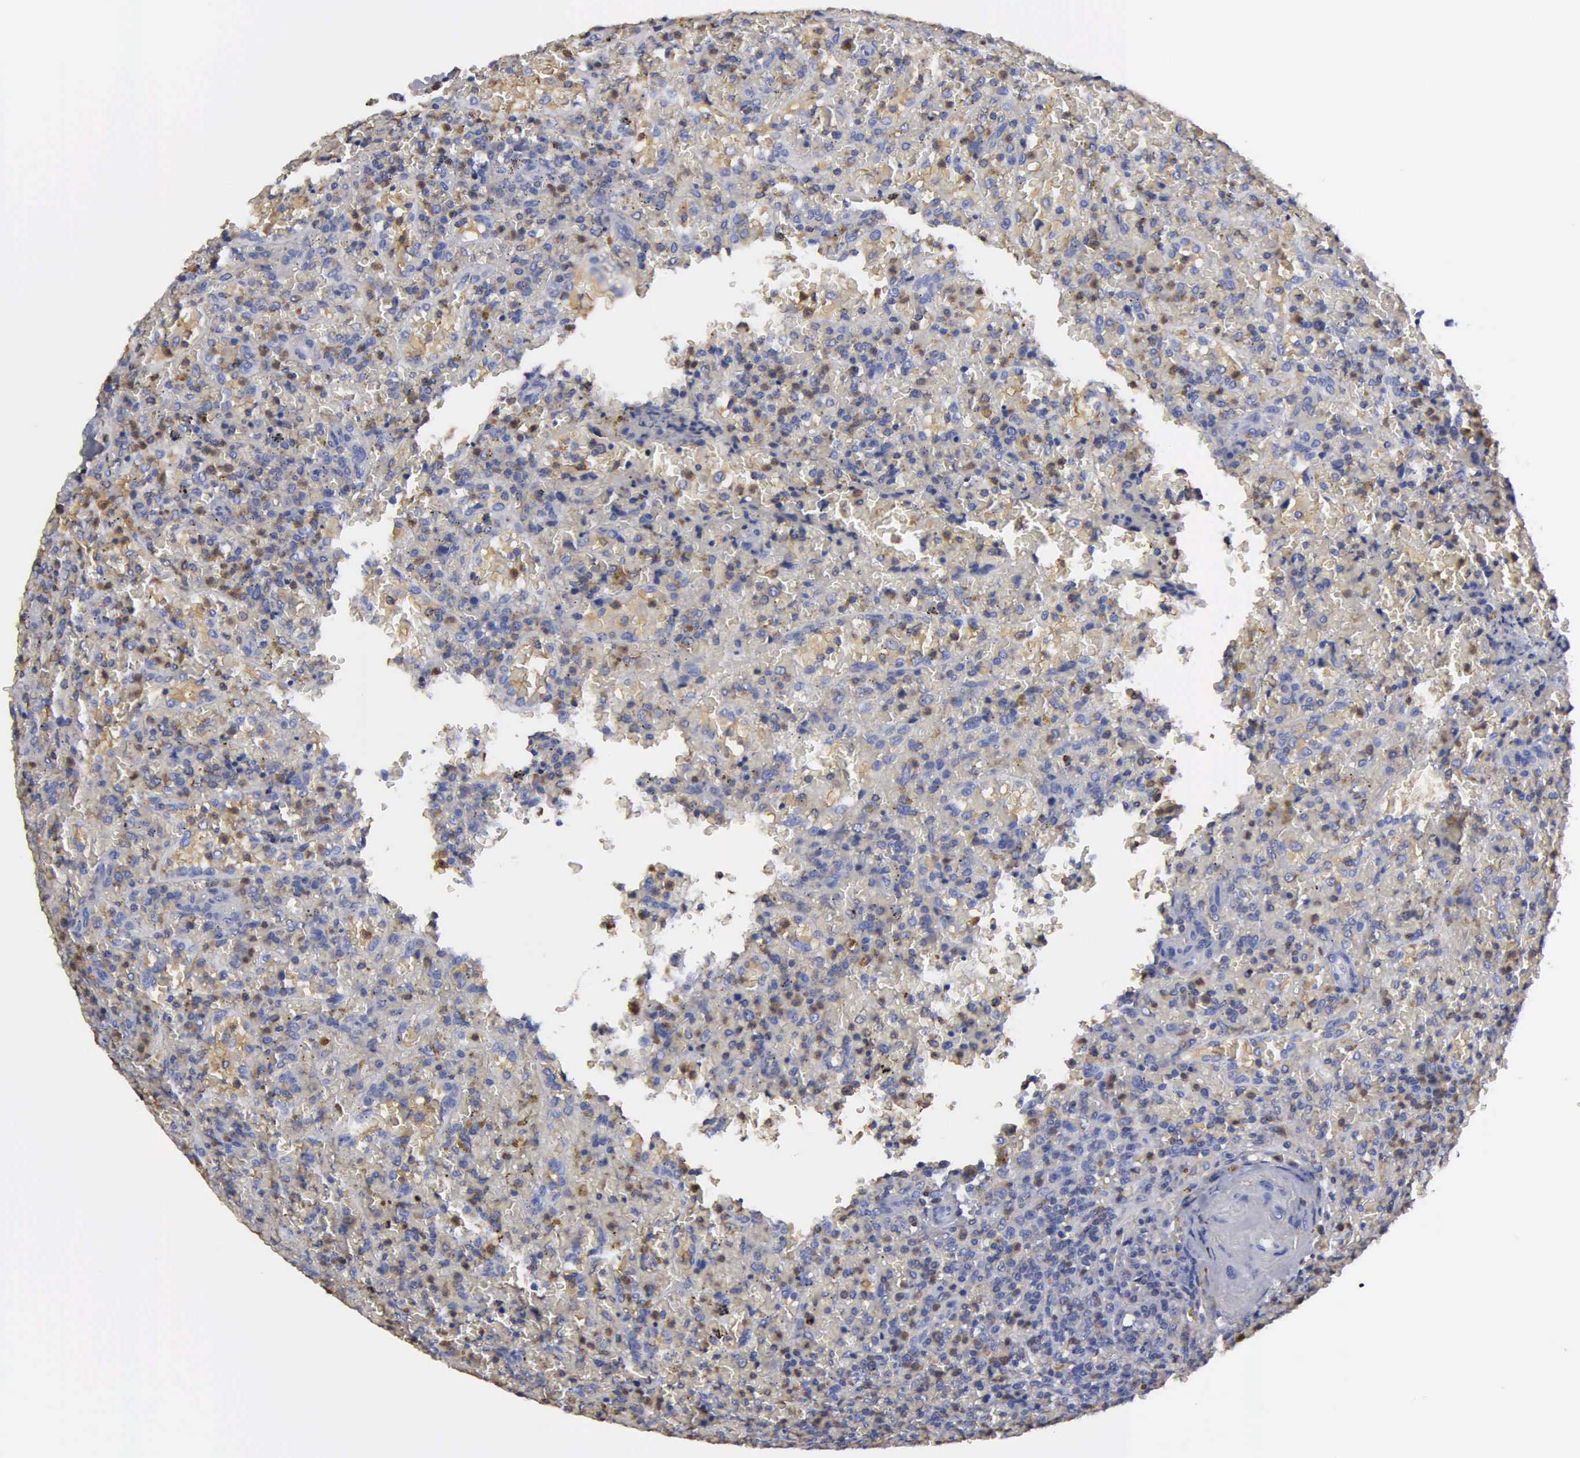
{"staining": {"intensity": "negative", "quantity": "none", "location": "none"}, "tissue": "lymphoma", "cell_type": "Tumor cells", "image_type": "cancer", "snomed": [{"axis": "morphology", "description": "Malignant lymphoma, non-Hodgkin's type, High grade"}, {"axis": "topography", "description": "Spleen"}, {"axis": "topography", "description": "Lymph node"}], "caption": "The immunohistochemistry (IHC) micrograph has no significant staining in tumor cells of lymphoma tissue.", "gene": "G6PD", "patient": {"sex": "female", "age": 70}}